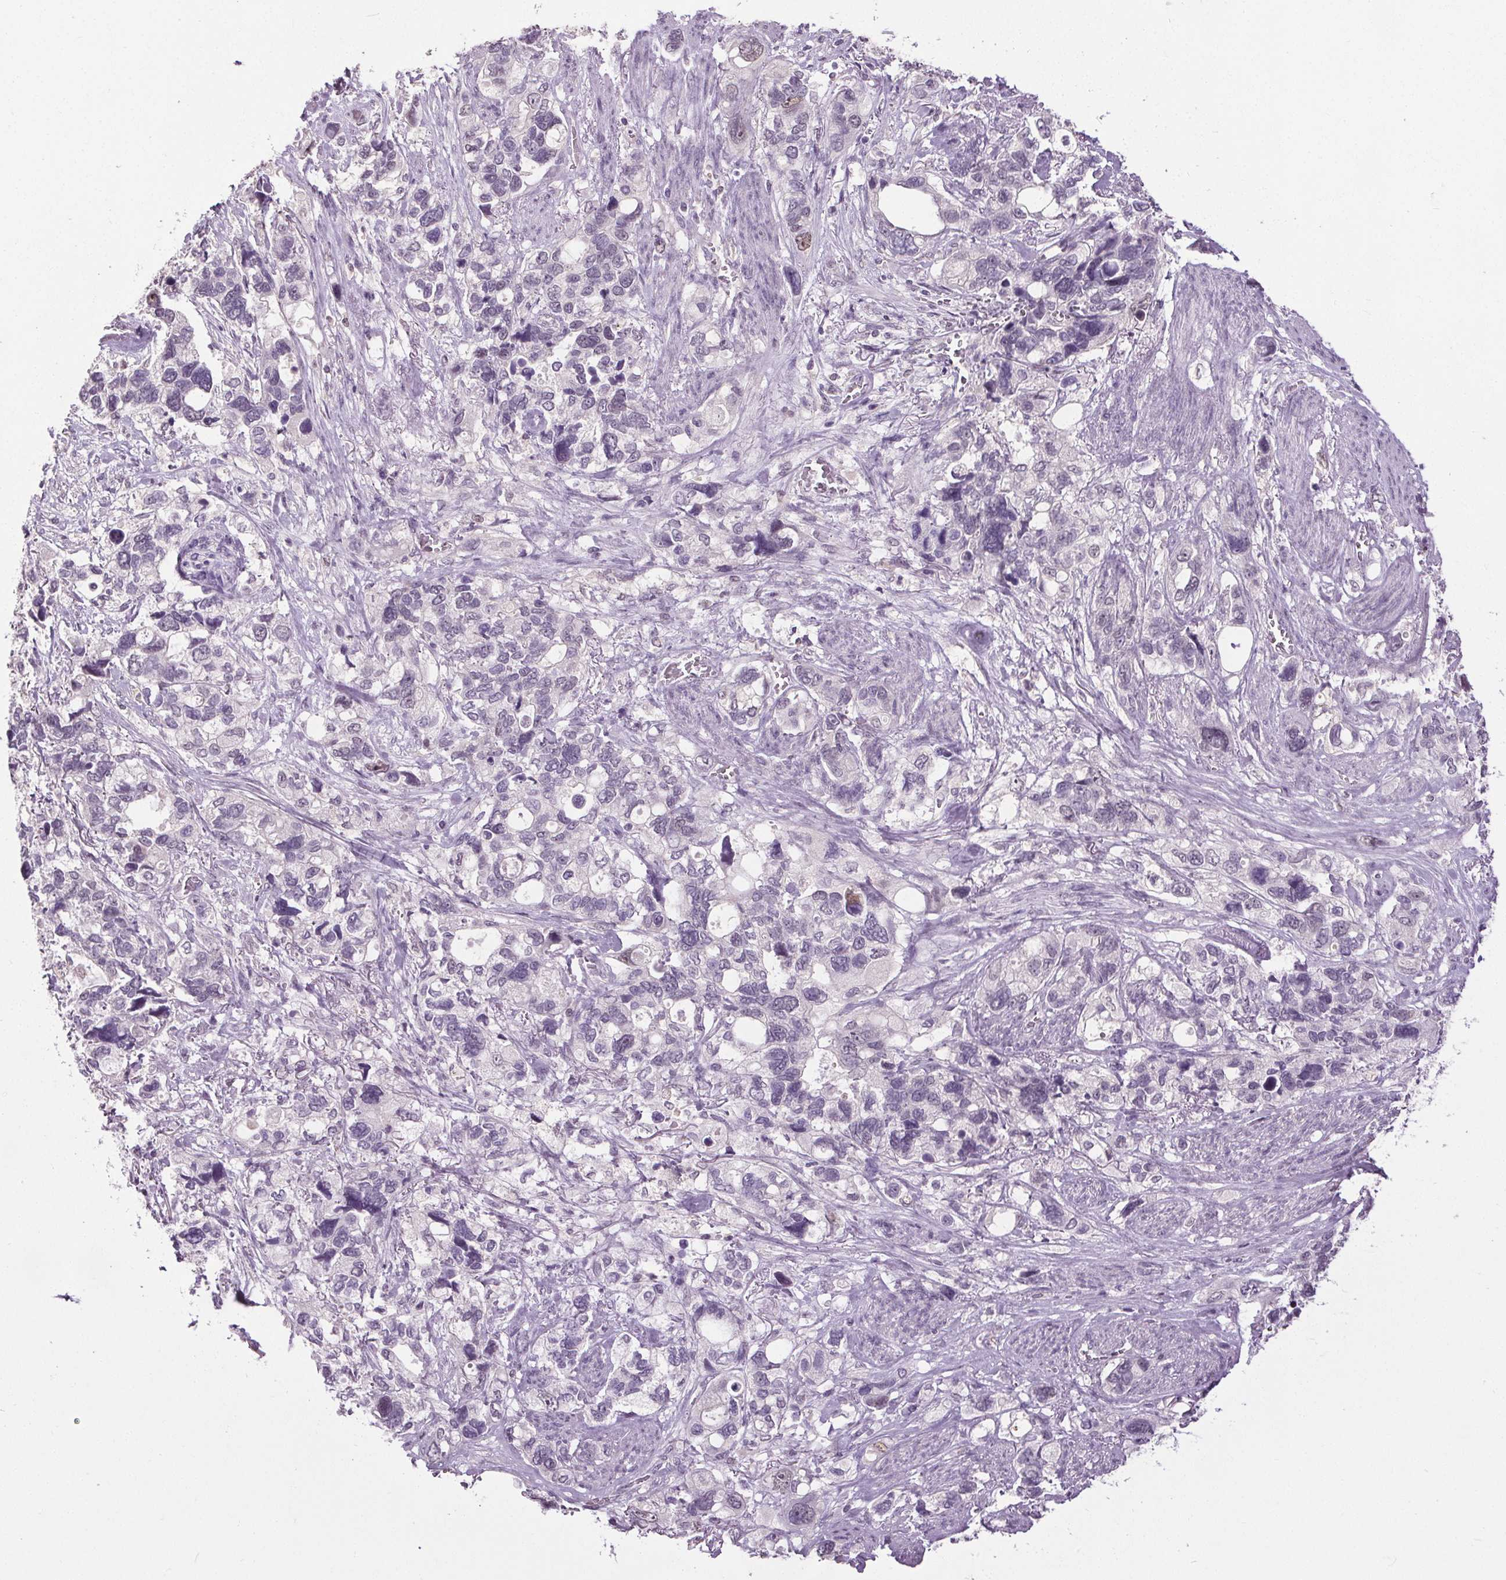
{"staining": {"intensity": "negative", "quantity": "none", "location": "none"}, "tissue": "stomach cancer", "cell_type": "Tumor cells", "image_type": "cancer", "snomed": [{"axis": "morphology", "description": "Adenocarcinoma, NOS"}, {"axis": "topography", "description": "Stomach, upper"}], "caption": "High power microscopy image of an immunohistochemistry (IHC) image of adenocarcinoma (stomach), revealing no significant staining in tumor cells.", "gene": "SLC2A9", "patient": {"sex": "female", "age": 81}}